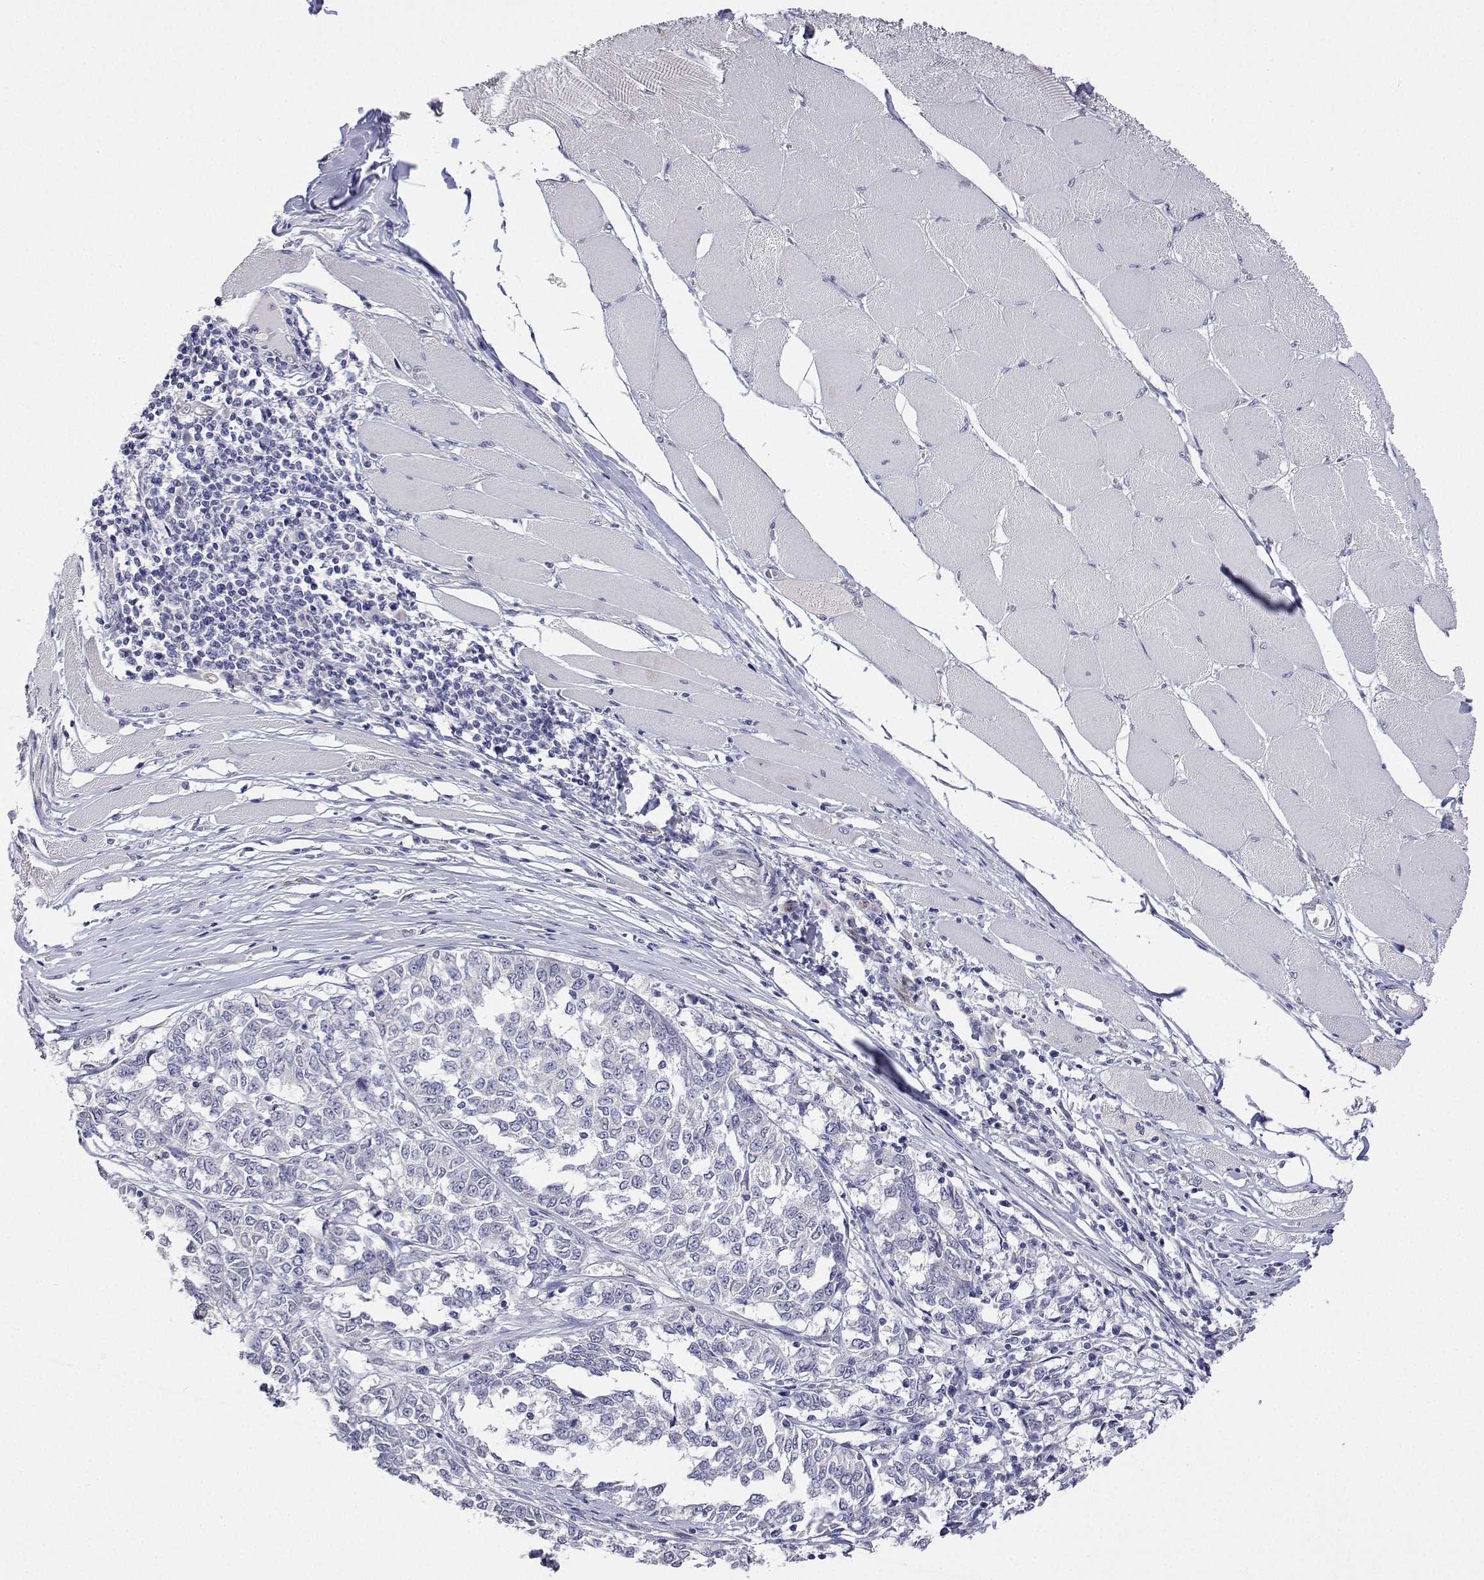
{"staining": {"intensity": "negative", "quantity": "none", "location": "none"}, "tissue": "melanoma", "cell_type": "Tumor cells", "image_type": "cancer", "snomed": [{"axis": "morphology", "description": "Malignant melanoma, NOS"}, {"axis": "topography", "description": "Skin"}], "caption": "Tumor cells are negative for protein expression in human melanoma.", "gene": "PLCB1", "patient": {"sex": "female", "age": 72}}